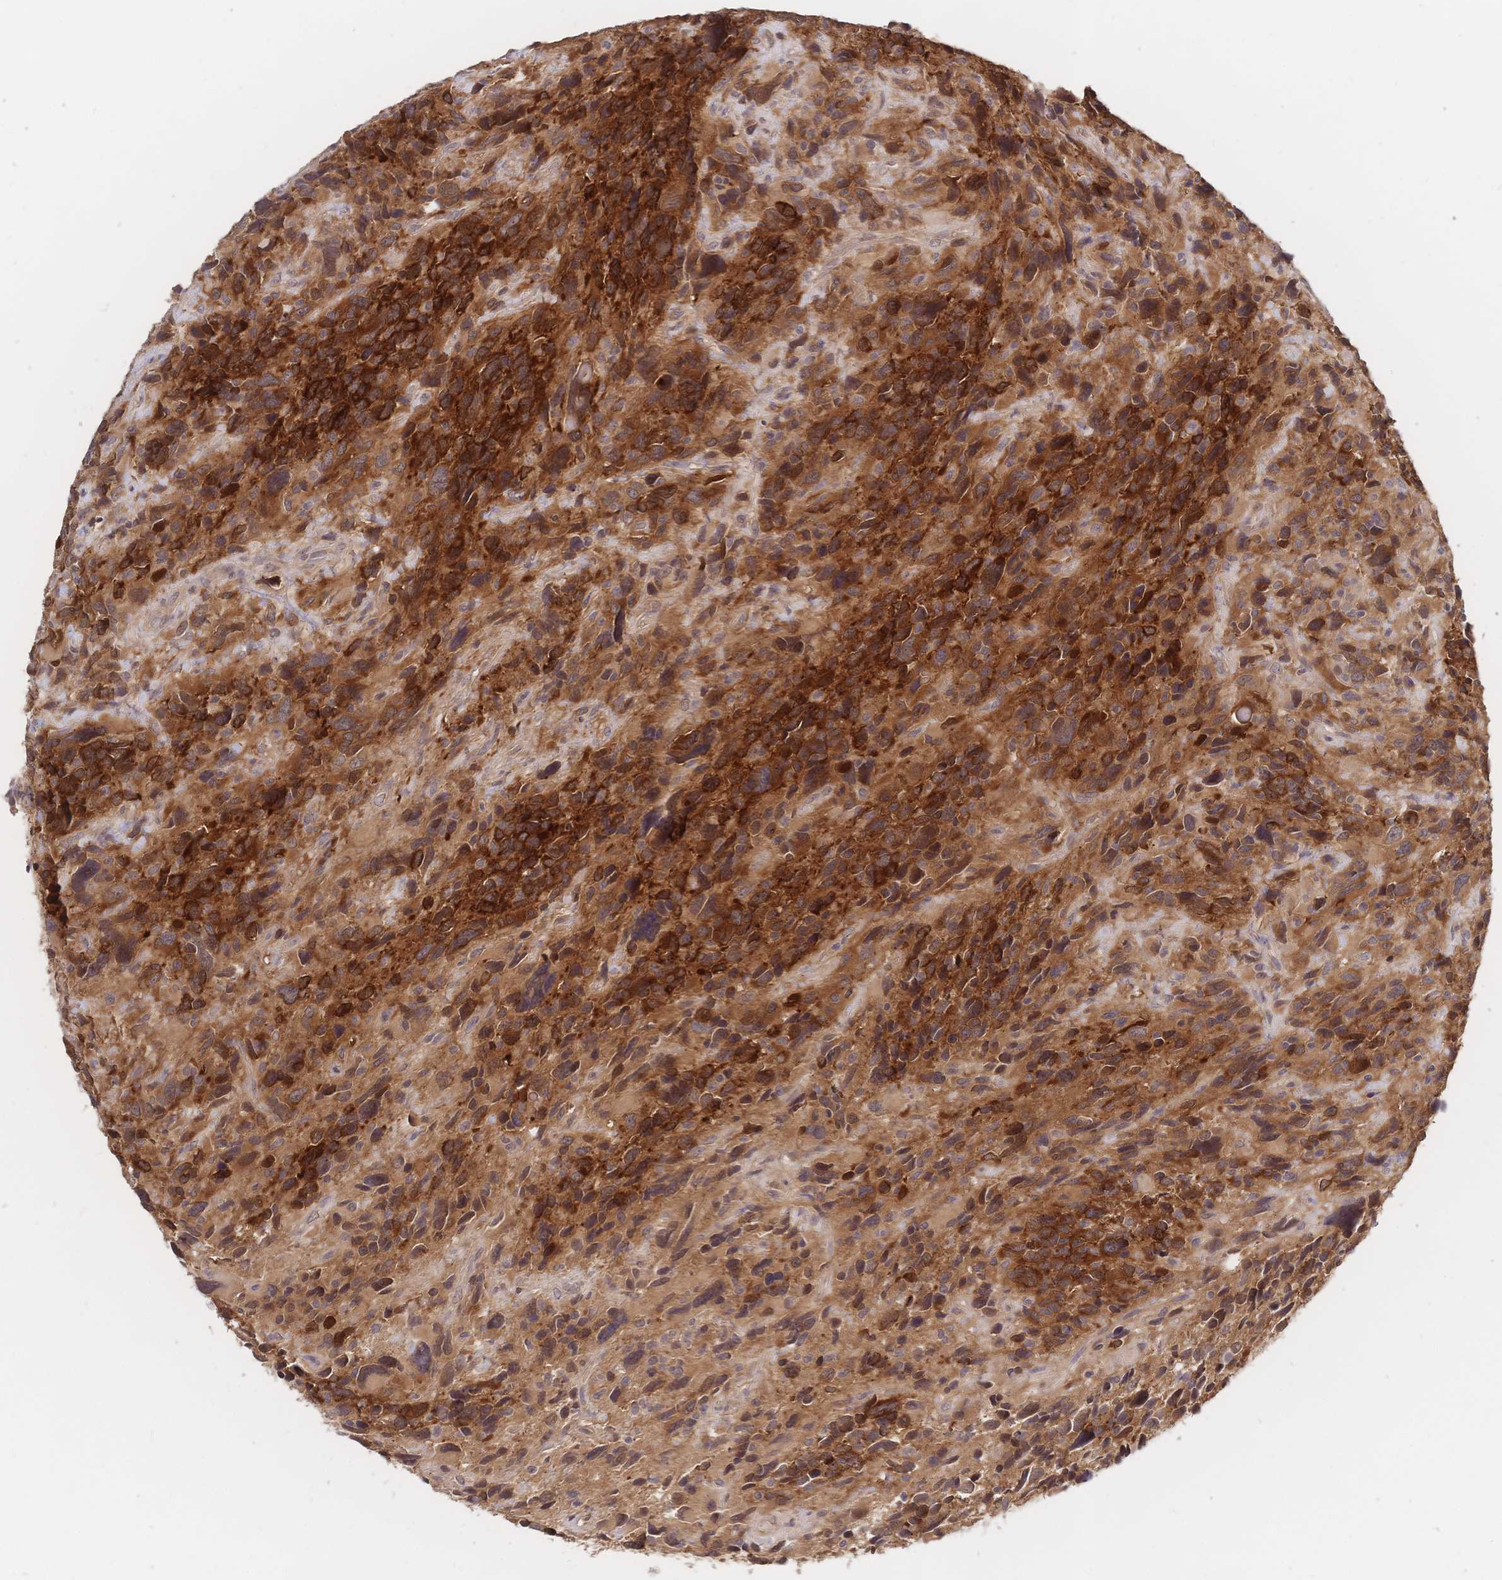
{"staining": {"intensity": "strong", "quantity": ">75%", "location": "cytoplasmic/membranous"}, "tissue": "glioma", "cell_type": "Tumor cells", "image_type": "cancer", "snomed": [{"axis": "morphology", "description": "Glioma, malignant, High grade"}, {"axis": "topography", "description": "Brain"}], "caption": "Malignant glioma (high-grade) was stained to show a protein in brown. There is high levels of strong cytoplasmic/membranous staining in about >75% of tumor cells.", "gene": "LMO4", "patient": {"sex": "male", "age": 46}}